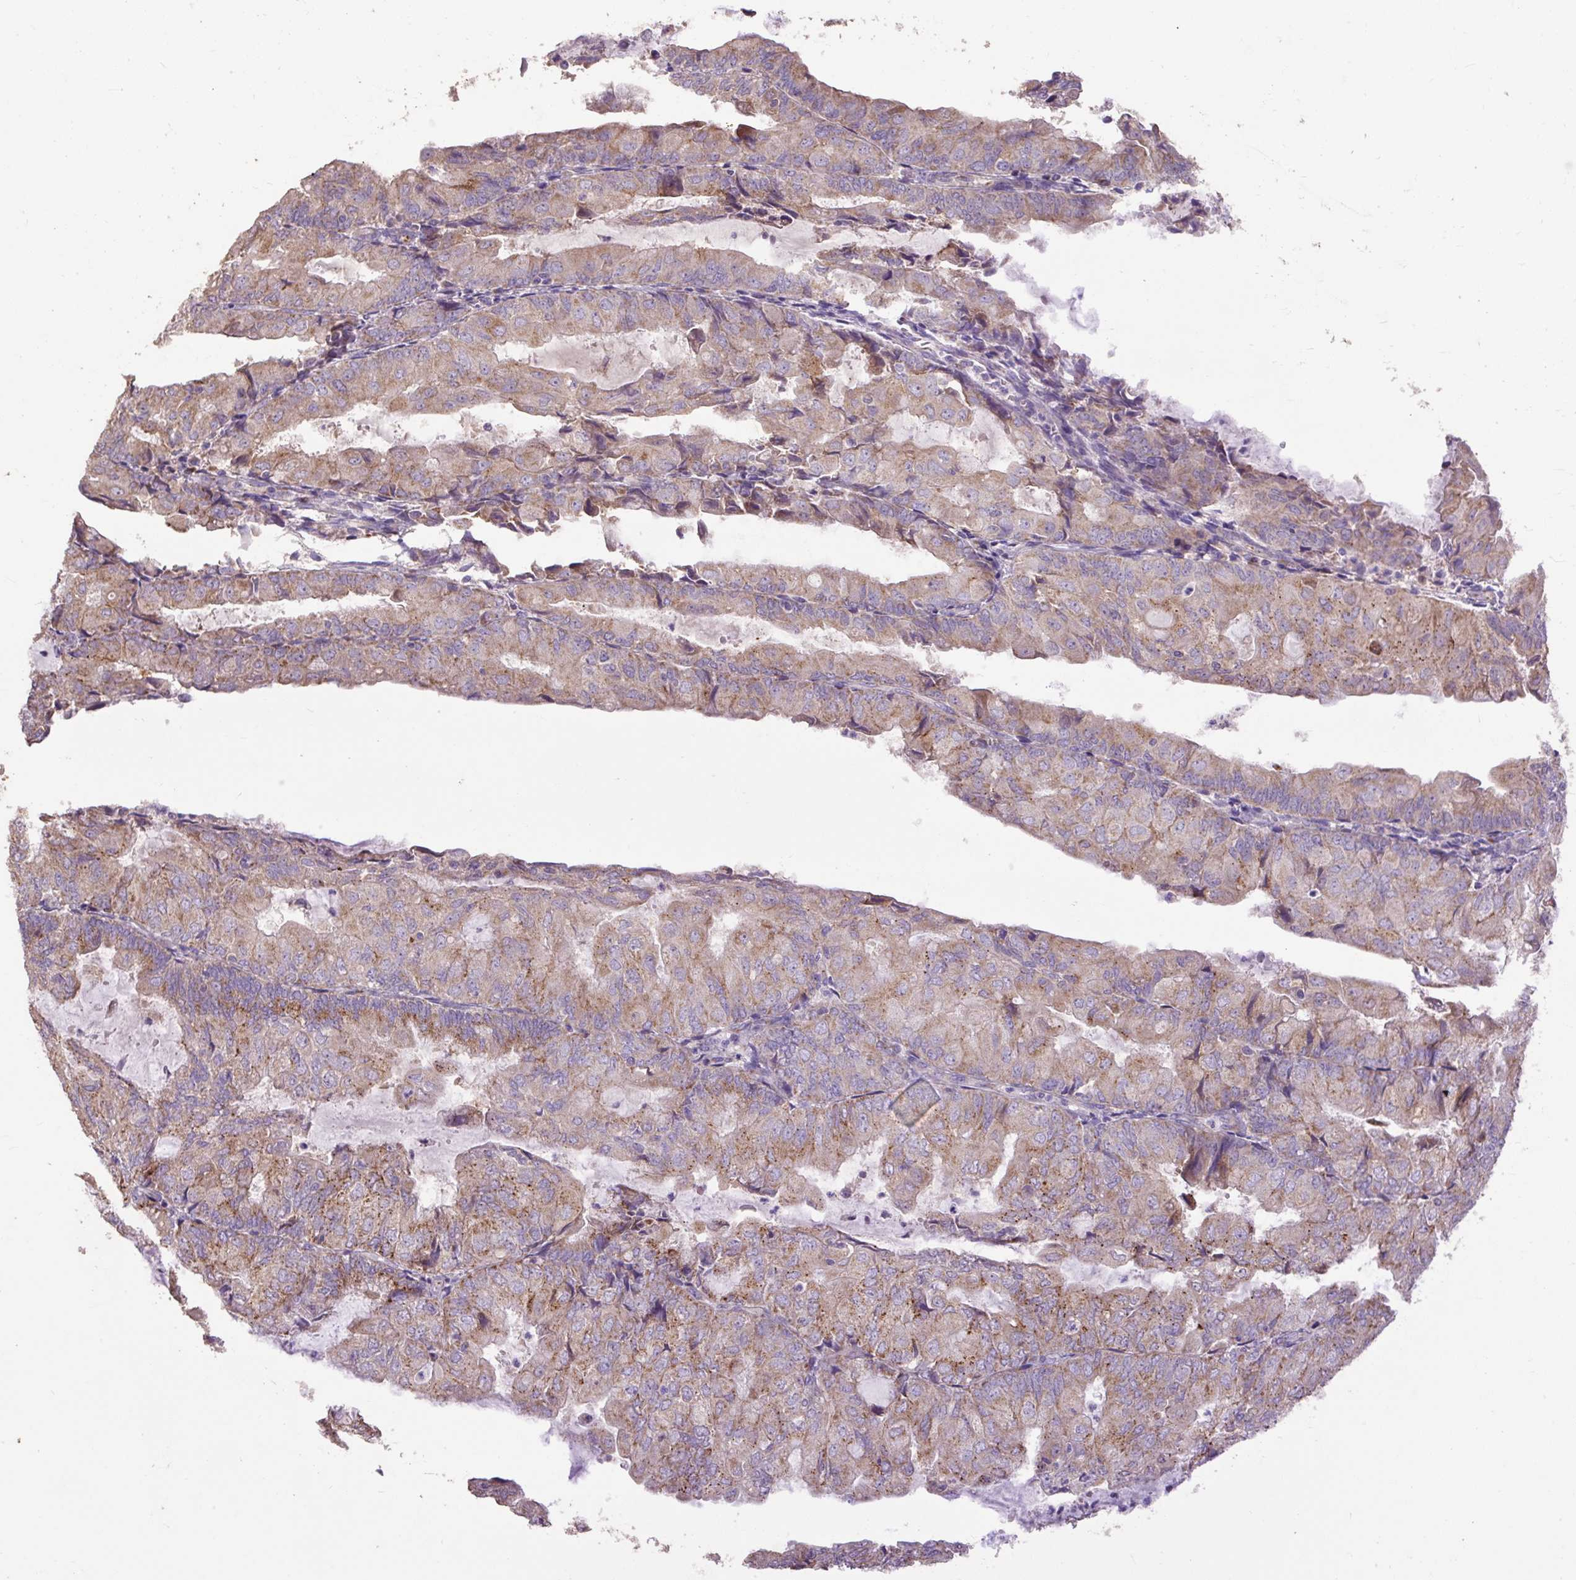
{"staining": {"intensity": "moderate", "quantity": ">75%", "location": "cytoplasmic/membranous"}, "tissue": "endometrial cancer", "cell_type": "Tumor cells", "image_type": "cancer", "snomed": [{"axis": "morphology", "description": "Adenocarcinoma, NOS"}, {"axis": "topography", "description": "Endometrium"}], "caption": "Approximately >75% of tumor cells in human adenocarcinoma (endometrial) show moderate cytoplasmic/membranous protein expression as visualized by brown immunohistochemical staining.", "gene": "ABR", "patient": {"sex": "female", "age": 81}}